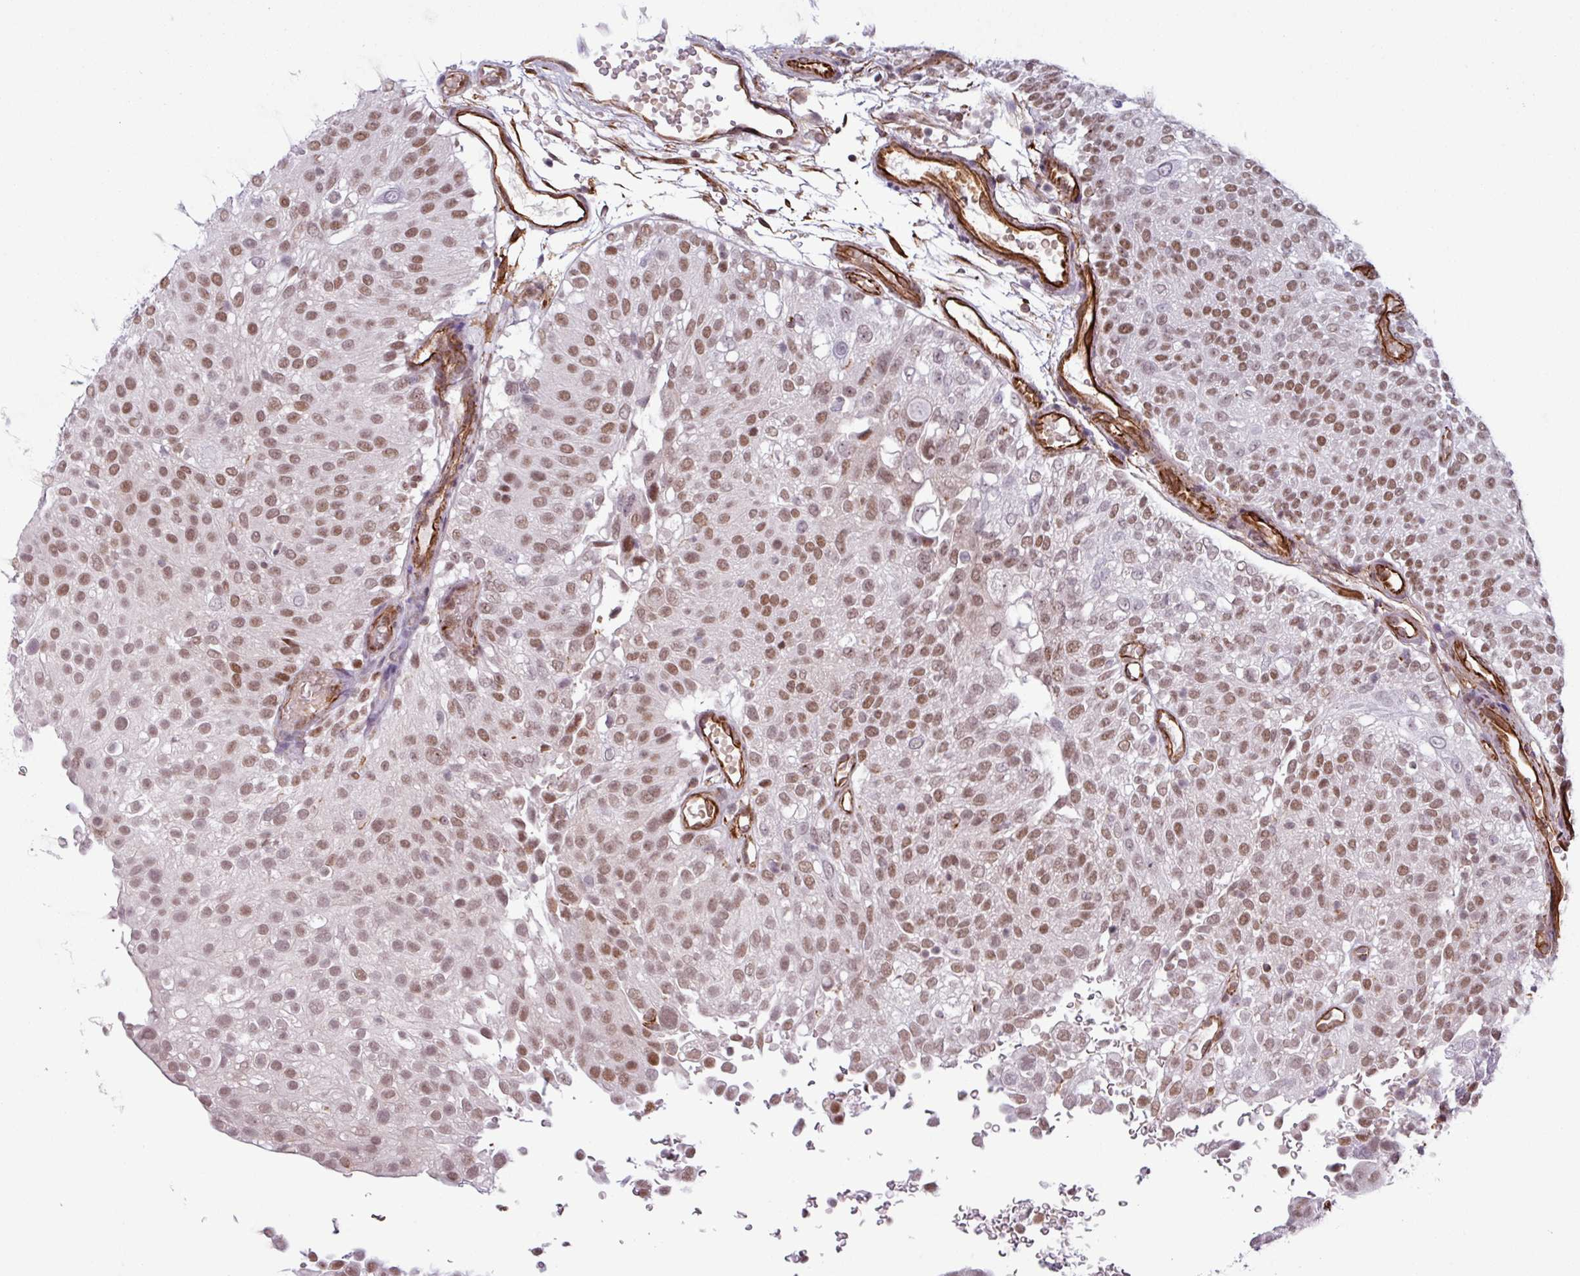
{"staining": {"intensity": "moderate", "quantity": ">75%", "location": "nuclear"}, "tissue": "urothelial cancer", "cell_type": "Tumor cells", "image_type": "cancer", "snomed": [{"axis": "morphology", "description": "Urothelial carcinoma, Low grade"}, {"axis": "topography", "description": "Urinary bladder"}], "caption": "A histopathology image showing moderate nuclear staining in approximately >75% of tumor cells in low-grade urothelial carcinoma, as visualized by brown immunohistochemical staining.", "gene": "CHD3", "patient": {"sex": "male", "age": 78}}